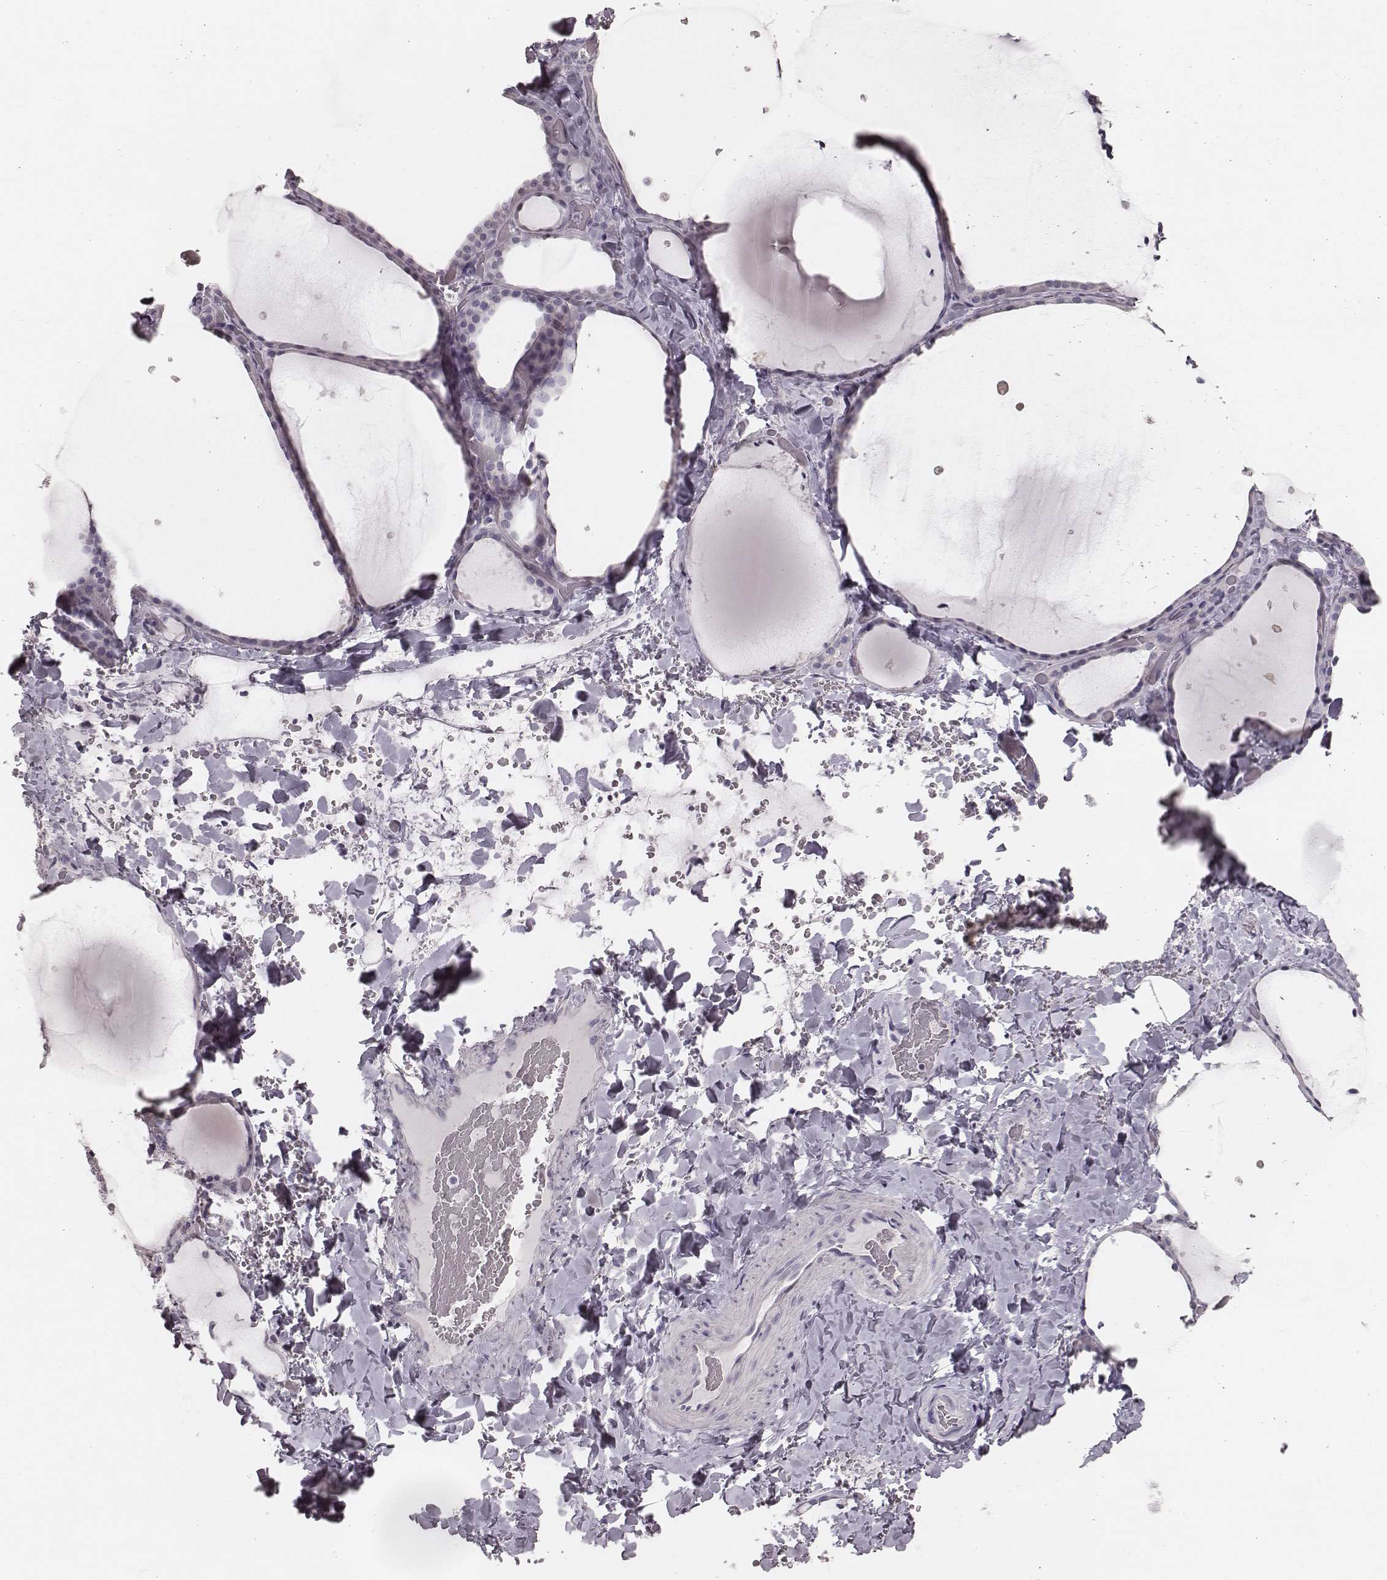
{"staining": {"intensity": "negative", "quantity": "none", "location": "none"}, "tissue": "thyroid gland", "cell_type": "Glandular cells", "image_type": "normal", "snomed": [{"axis": "morphology", "description": "Normal tissue, NOS"}, {"axis": "topography", "description": "Thyroid gland"}], "caption": "There is no significant staining in glandular cells of thyroid gland. The staining is performed using DAB brown chromogen with nuclei counter-stained in using hematoxylin.", "gene": "ZP4", "patient": {"sex": "female", "age": 36}}